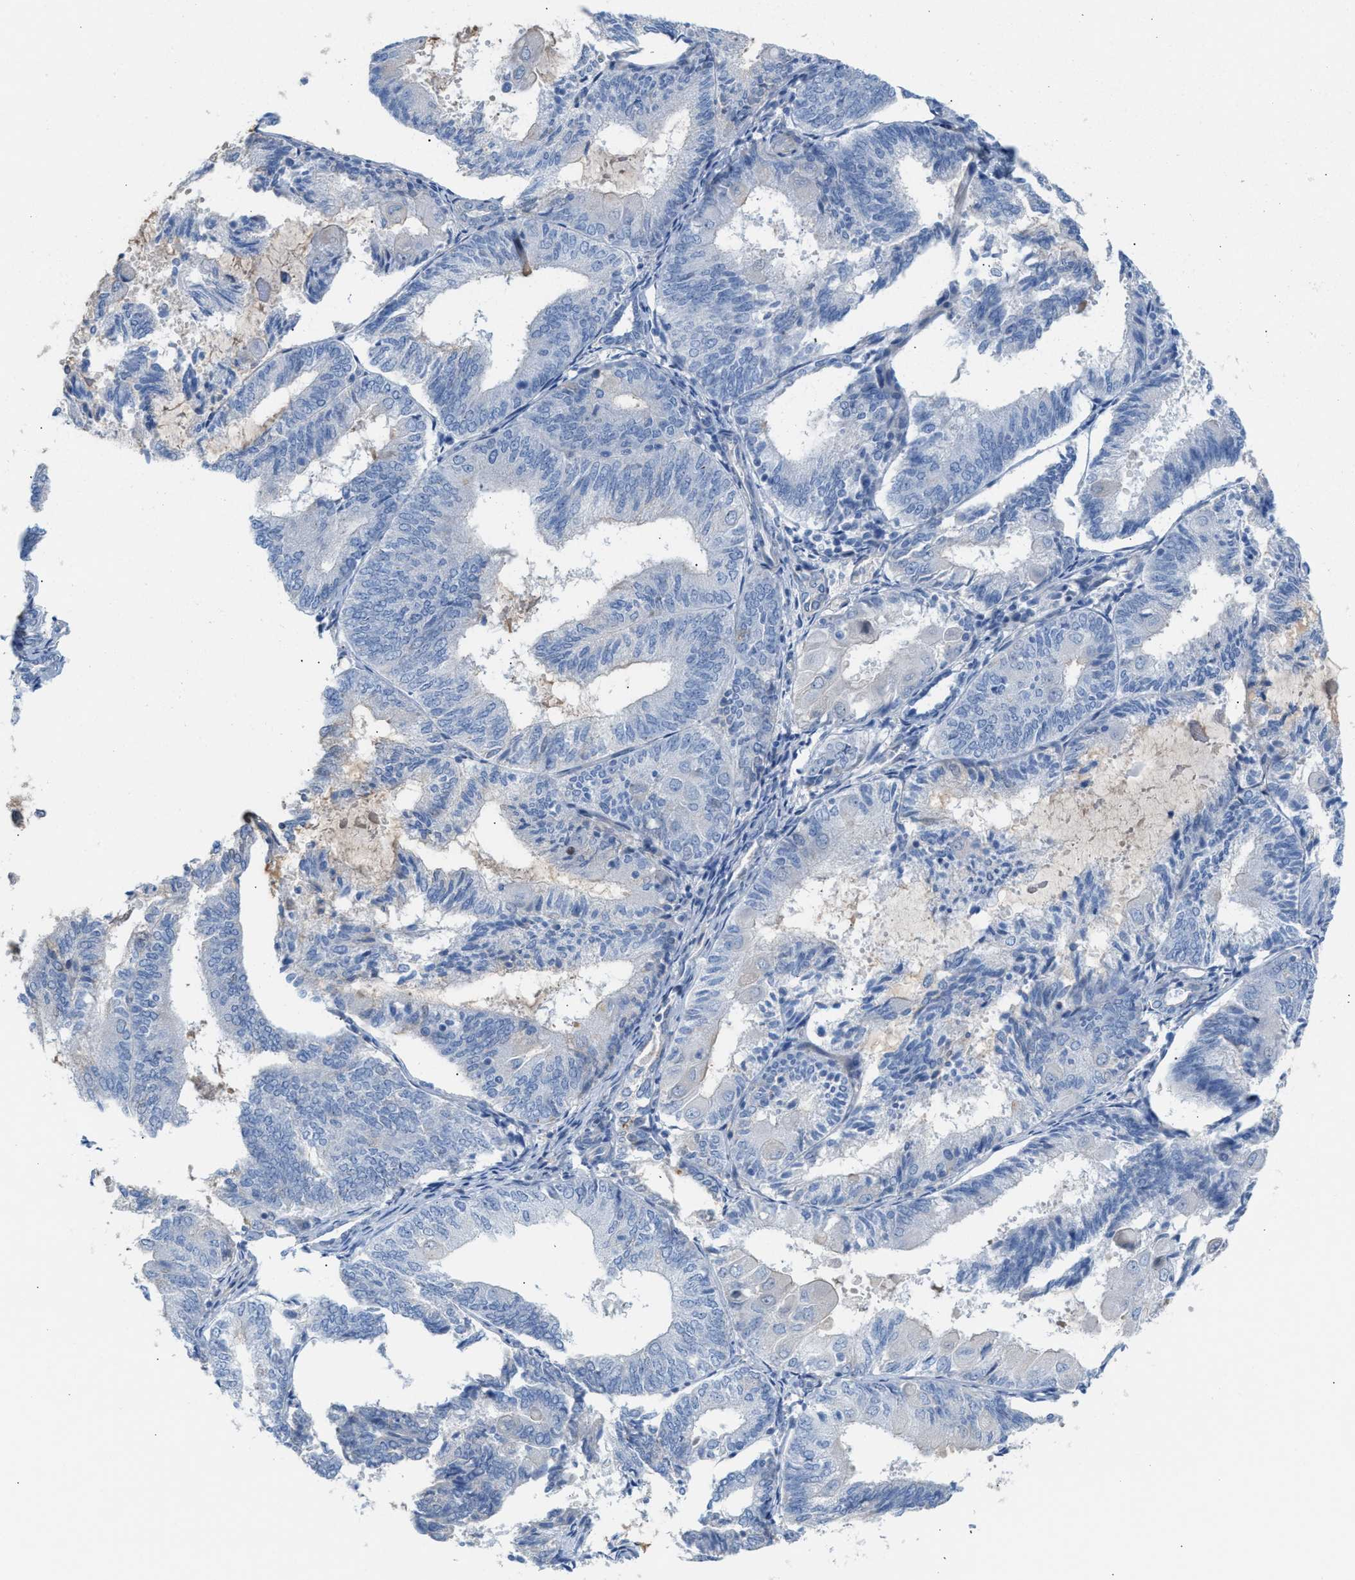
{"staining": {"intensity": "negative", "quantity": "none", "location": "none"}, "tissue": "endometrial cancer", "cell_type": "Tumor cells", "image_type": "cancer", "snomed": [{"axis": "morphology", "description": "Adenocarcinoma, NOS"}, {"axis": "topography", "description": "Endometrium"}], "caption": "High power microscopy photomicrograph of an IHC image of adenocarcinoma (endometrial), revealing no significant expression in tumor cells.", "gene": "MPP3", "patient": {"sex": "female", "age": 81}}